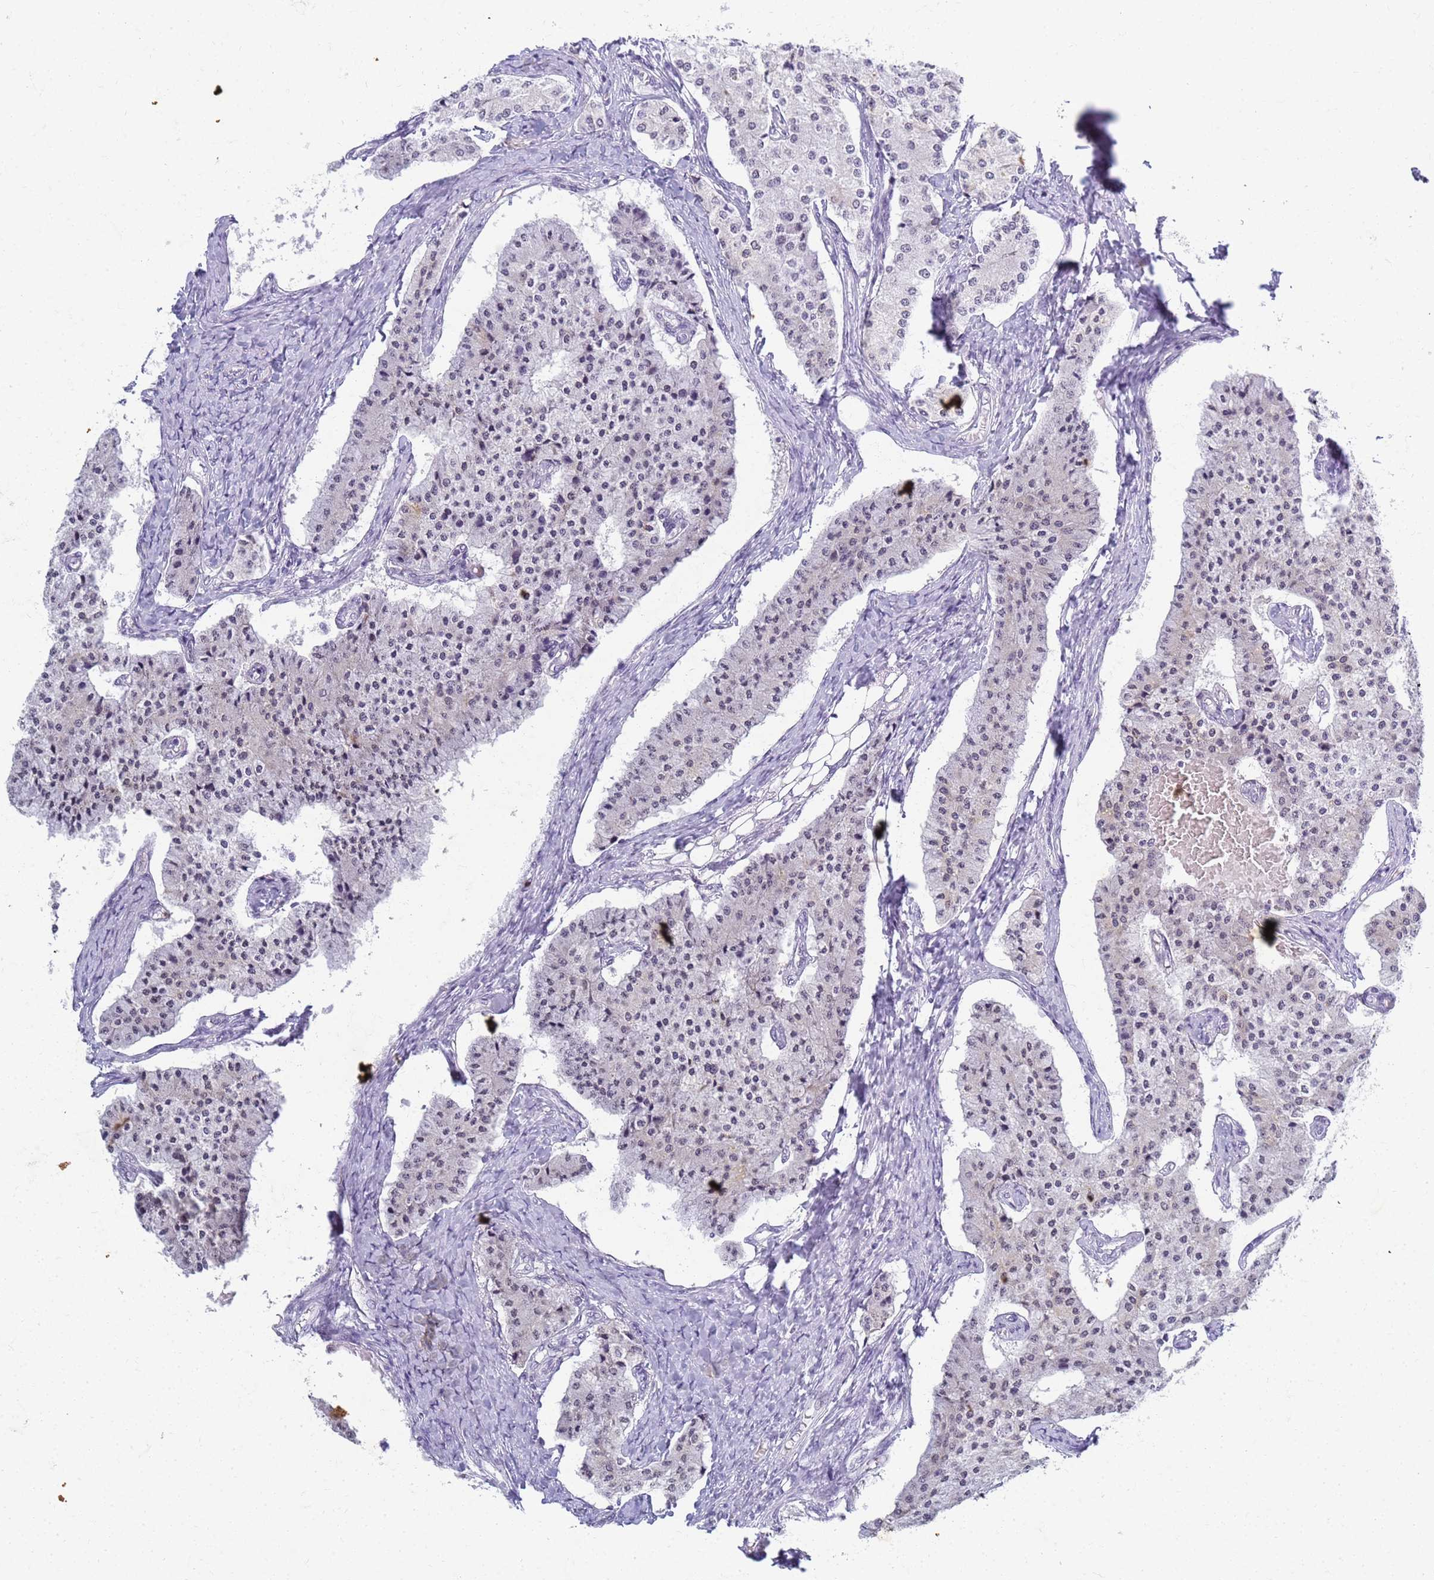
{"staining": {"intensity": "negative", "quantity": "none", "location": "none"}, "tissue": "carcinoid", "cell_type": "Tumor cells", "image_type": "cancer", "snomed": [{"axis": "morphology", "description": "Carcinoid, malignant, NOS"}, {"axis": "topography", "description": "Colon"}], "caption": "There is no significant positivity in tumor cells of carcinoid (malignant).", "gene": "SLC7A9", "patient": {"sex": "female", "age": 52}}